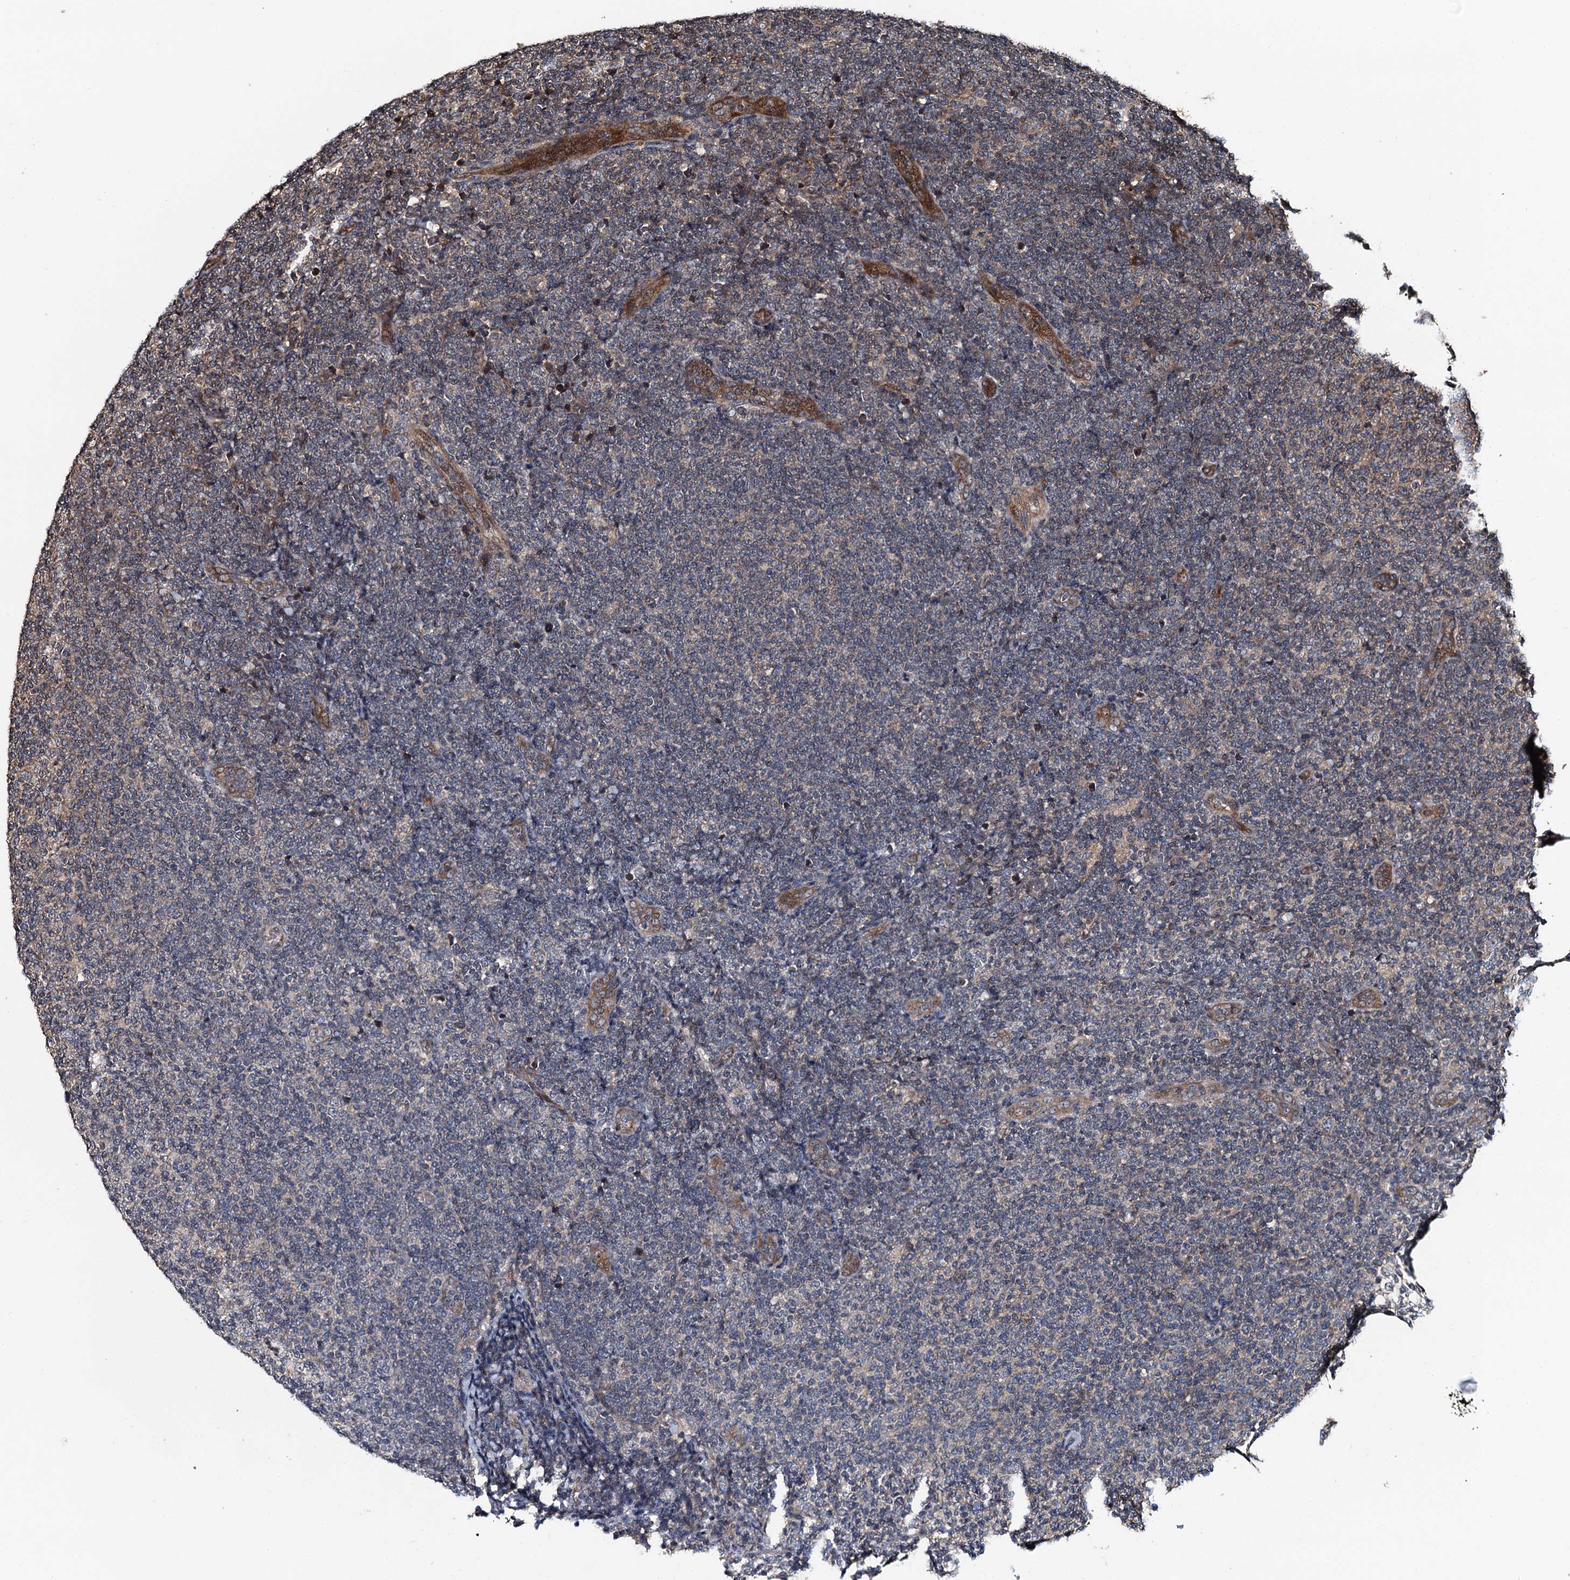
{"staining": {"intensity": "weak", "quantity": "<25%", "location": "cytoplasmic/membranous"}, "tissue": "lymphoma", "cell_type": "Tumor cells", "image_type": "cancer", "snomed": [{"axis": "morphology", "description": "Malignant lymphoma, non-Hodgkin's type, Low grade"}, {"axis": "topography", "description": "Lymph node"}], "caption": "Tumor cells show no significant staining in lymphoma.", "gene": "SNX32", "patient": {"sex": "male", "age": 66}}